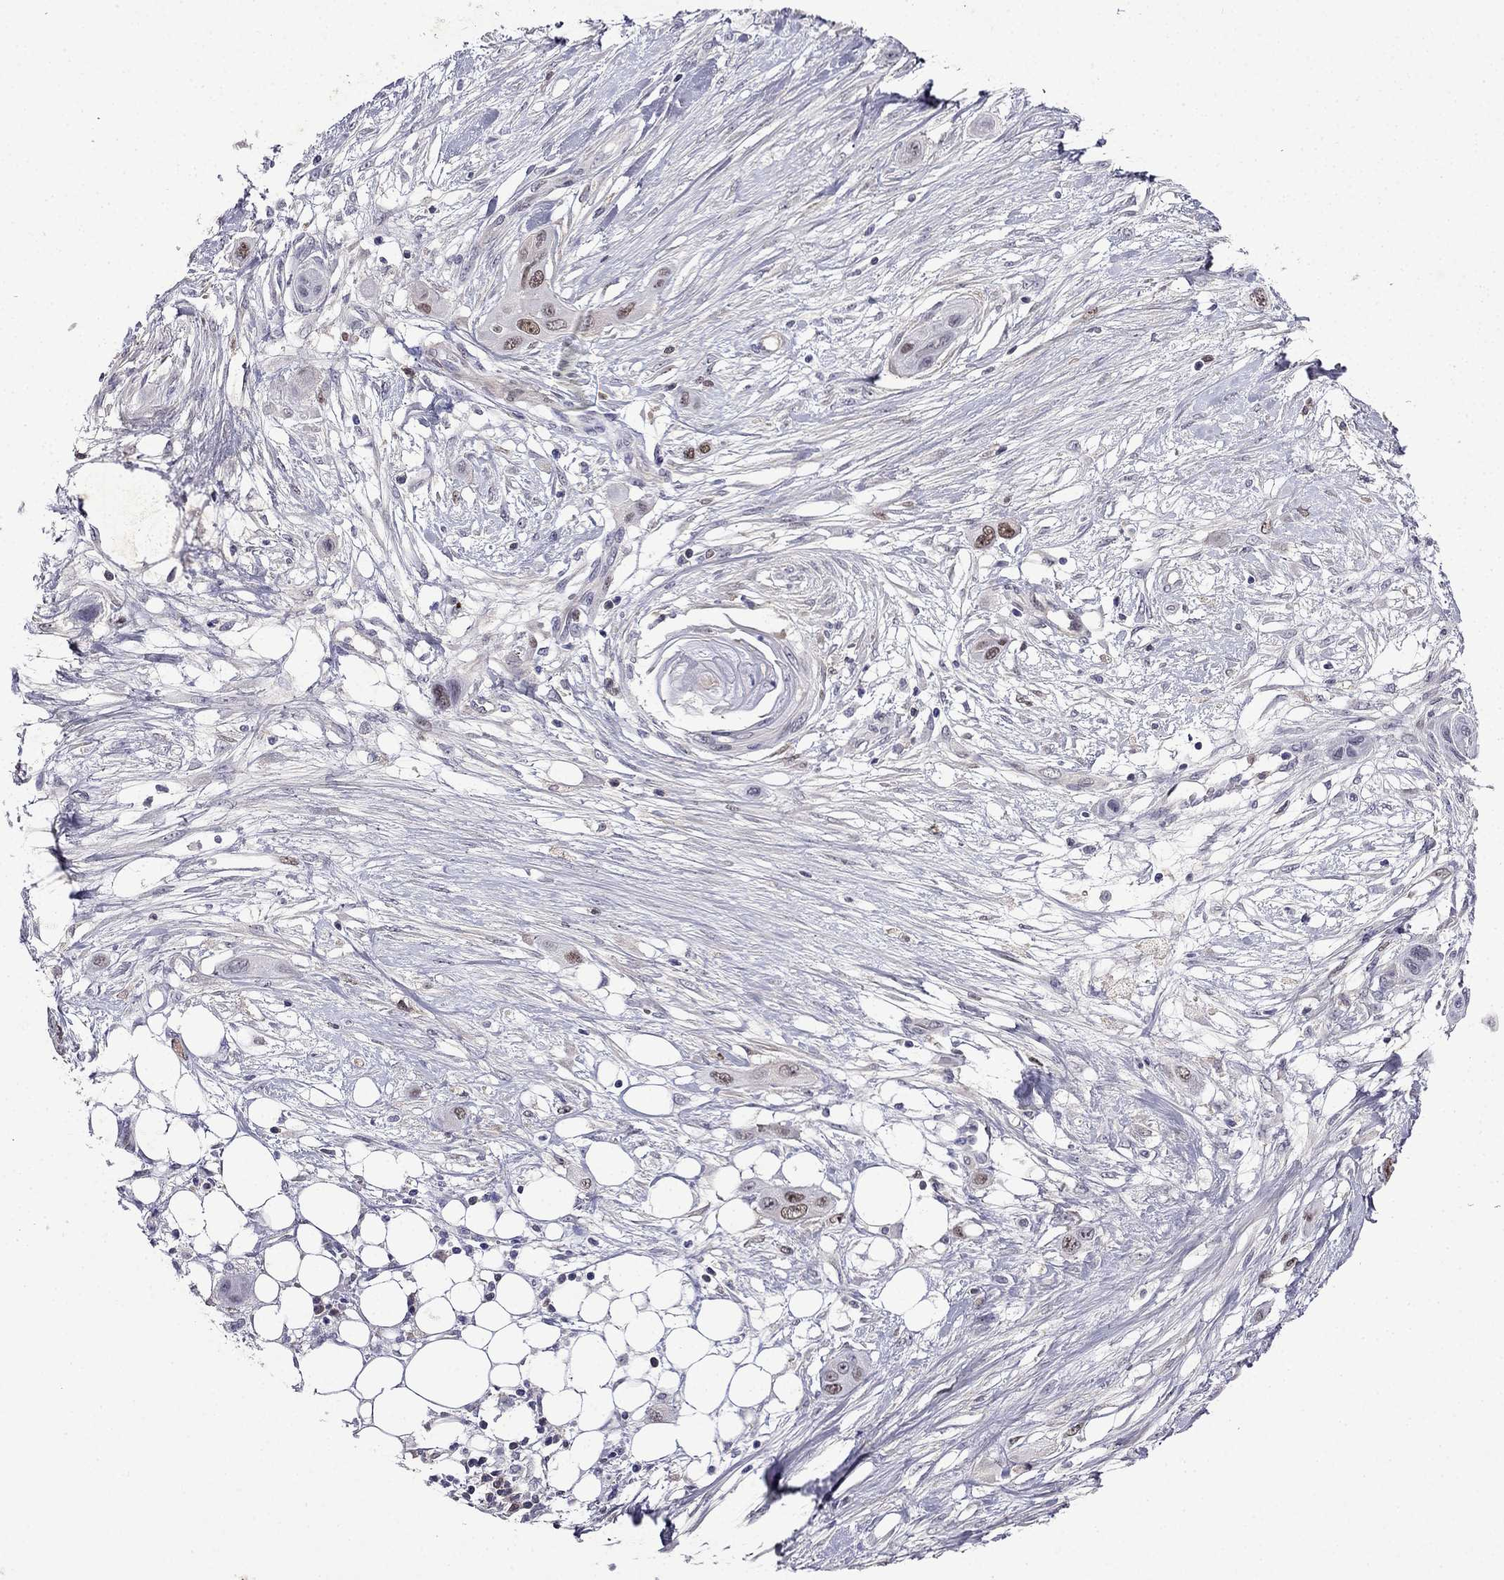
{"staining": {"intensity": "weak", "quantity": "25%-75%", "location": "nuclear"}, "tissue": "skin cancer", "cell_type": "Tumor cells", "image_type": "cancer", "snomed": [{"axis": "morphology", "description": "Squamous cell carcinoma, NOS"}, {"axis": "topography", "description": "Skin"}], "caption": "Protein staining of skin squamous cell carcinoma tissue exhibits weak nuclear expression in approximately 25%-75% of tumor cells.", "gene": "UHRF1", "patient": {"sex": "male", "age": 79}}